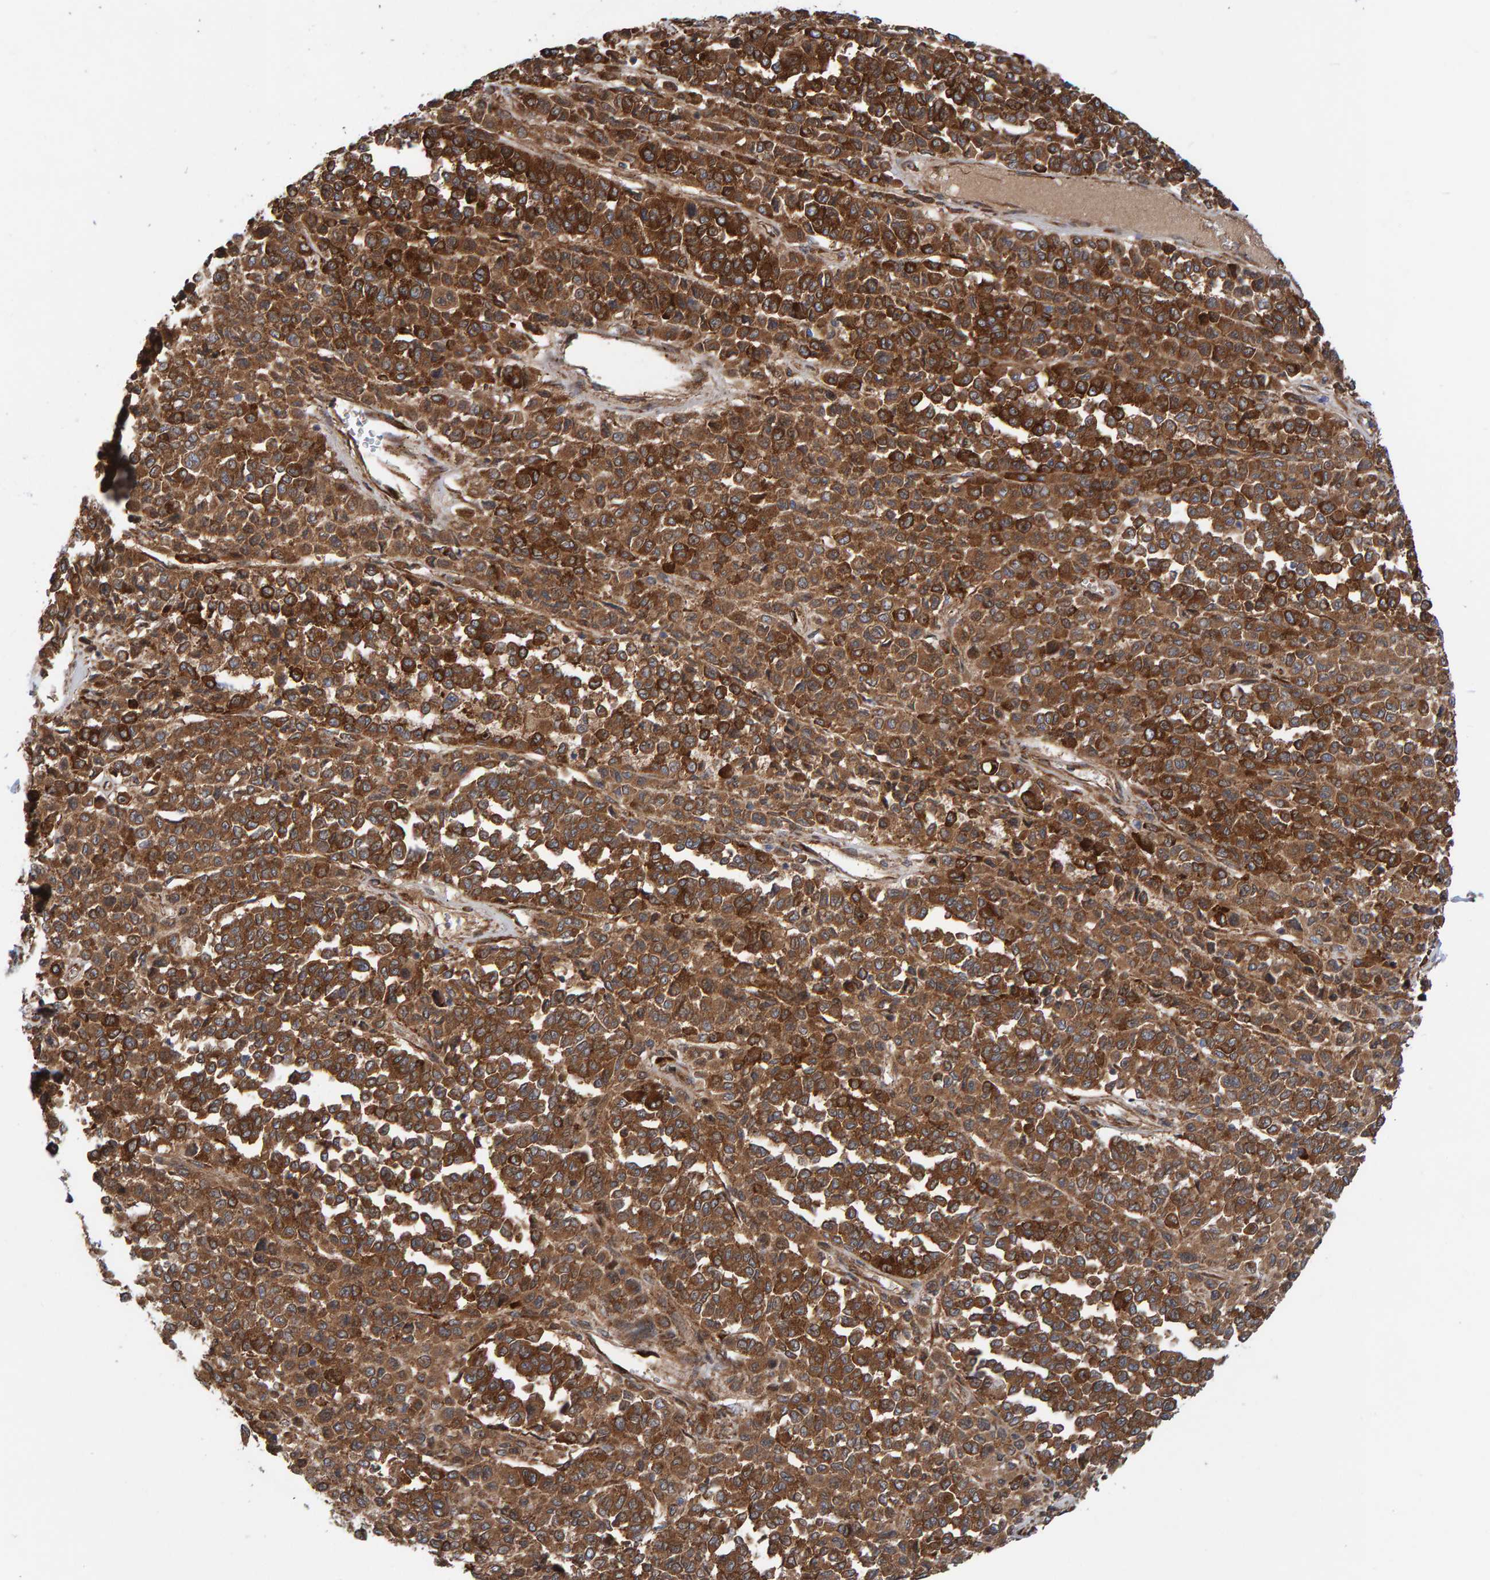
{"staining": {"intensity": "strong", "quantity": ">75%", "location": "cytoplasmic/membranous"}, "tissue": "melanoma", "cell_type": "Tumor cells", "image_type": "cancer", "snomed": [{"axis": "morphology", "description": "Malignant melanoma, Metastatic site"}, {"axis": "topography", "description": "Pancreas"}], "caption": "A micrograph showing strong cytoplasmic/membranous staining in approximately >75% of tumor cells in malignant melanoma (metastatic site), as visualized by brown immunohistochemical staining.", "gene": "KIAA0753", "patient": {"sex": "female", "age": 30}}